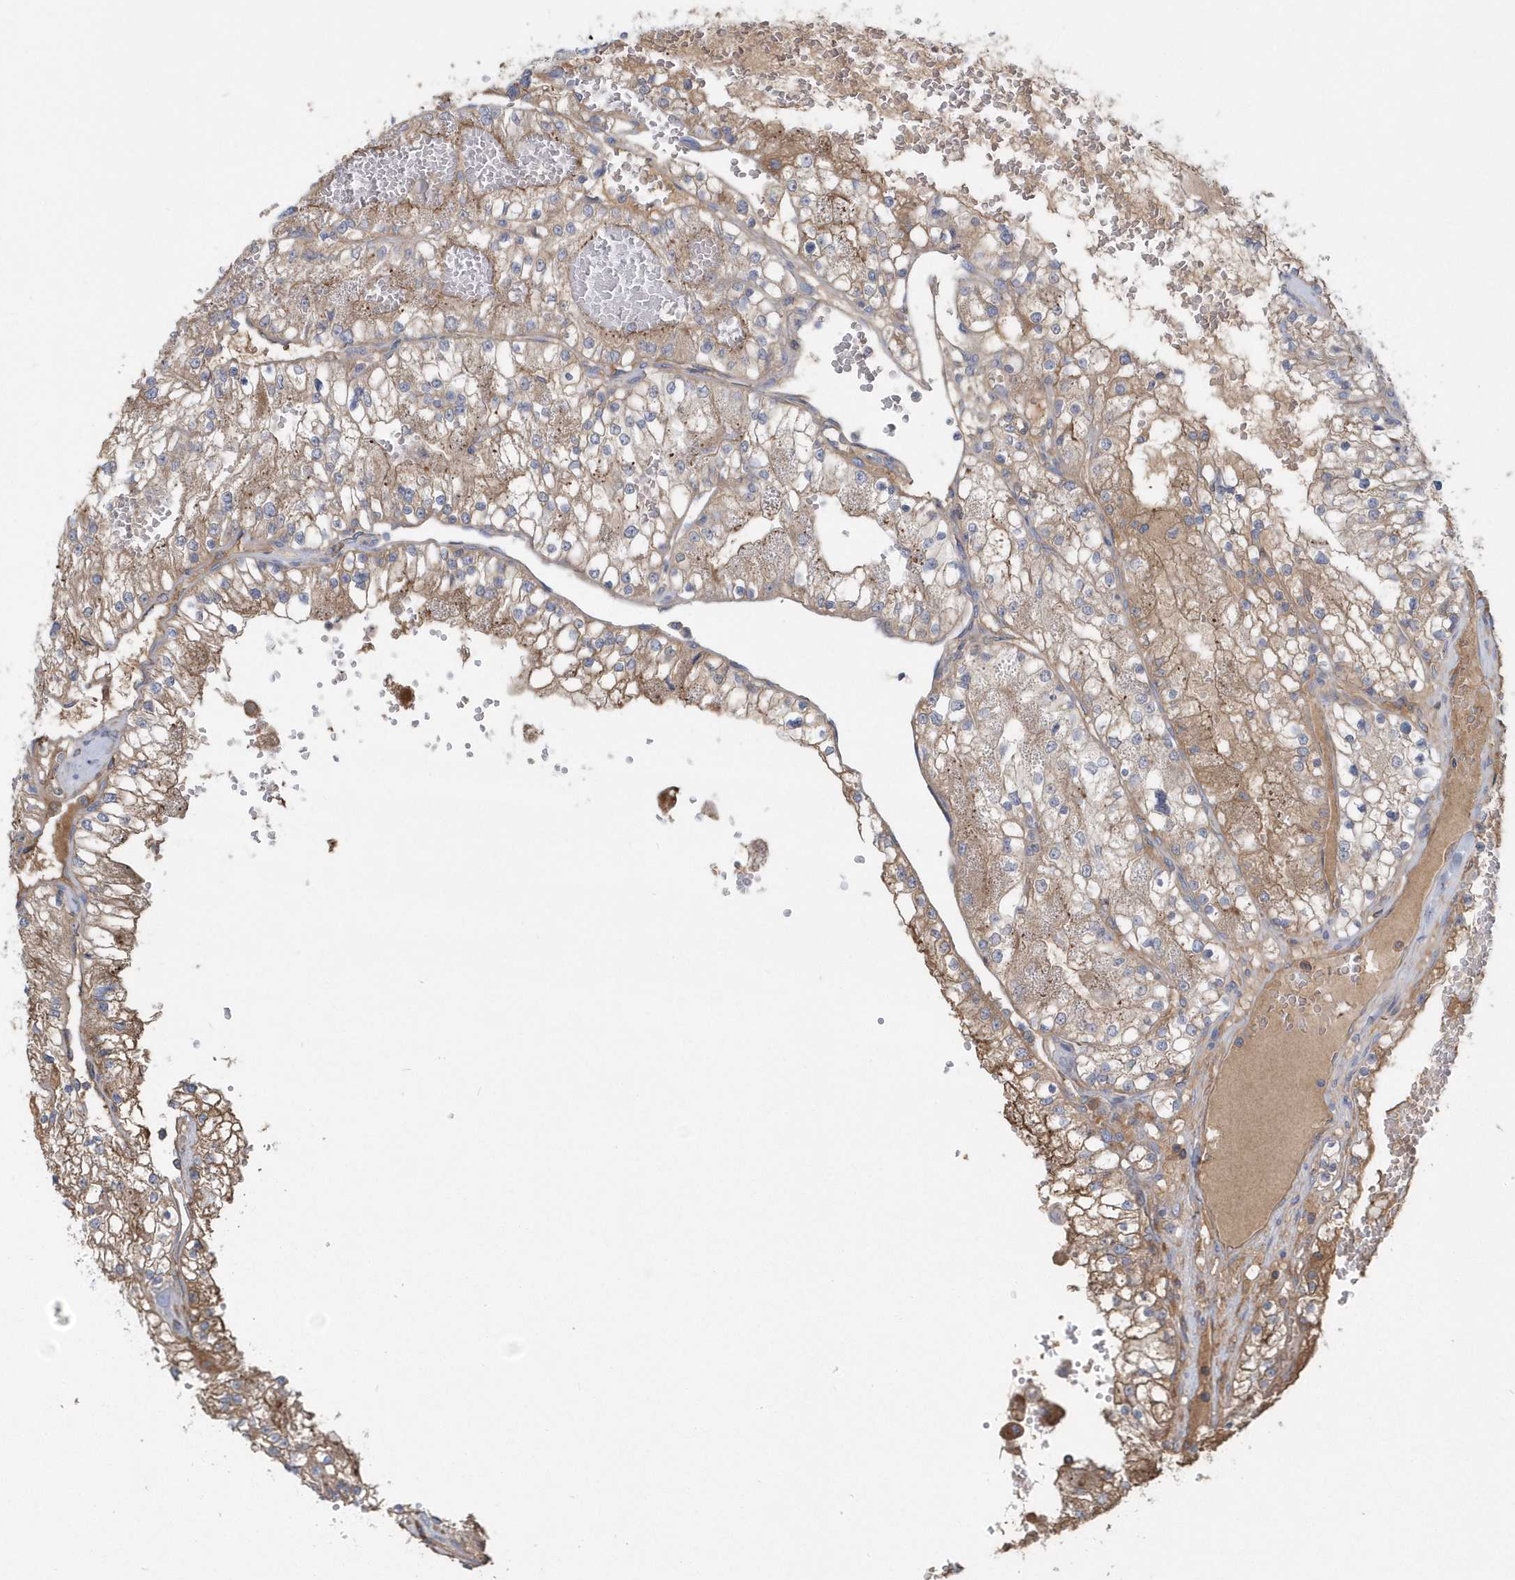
{"staining": {"intensity": "moderate", "quantity": ">75%", "location": "cytoplasmic/membranous"}, "tissue": "renal cancer", "cell_type": "Tumor cells", "image_type": "cancer", "snomed": [{"axis": "morphology", "description": "Normal tissue, NOS"}, {"axis": "morphology", "description": "Adenocarcinoma, NOS"}, {"axis": "topography", "description": "Kidney"}], "caption": "Immunohistochemistry (IHC) photomicrograph of human renal cancer stained for a protein (brown), which reveals medium levels of moderate cytoplasmic/membranous positivity in approximately >75% of tumor cells.", "gene": "SPATA18", "patient": {"sex": "male", "age": 68}}